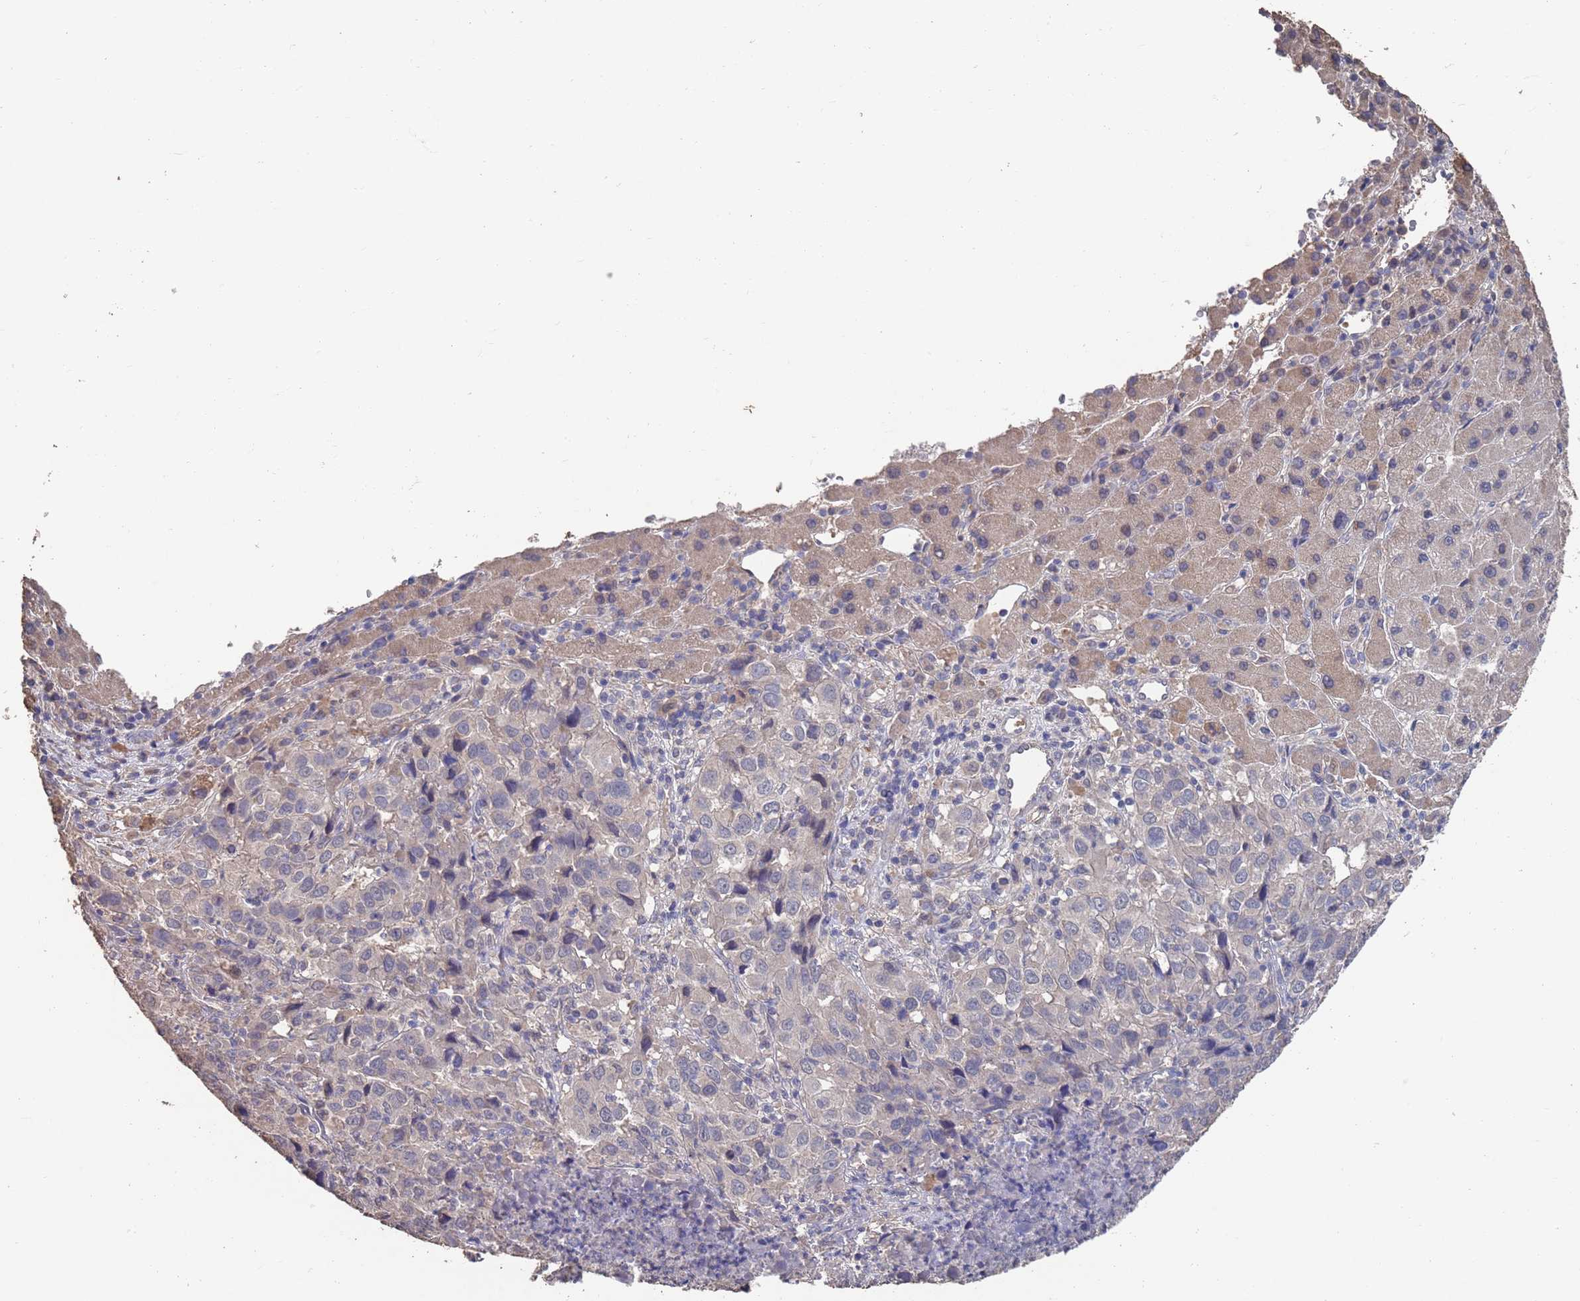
{"staining": {"intensity": "negative", "quantity": "none", "location": "none"}, "tissue": "liver cancer", "cell_type": "Tumor cells", "image_type": "cancer", "snomed": [{"axis": "morphology", "description": "Carcinoma, Hepatocellular, NOS"}, {"axis": "topography", "description": "Liver"}], "caption": "DAB (3,3'-diaminobenzidine) immunohistochemical staining of human liver hepatocellular carcinoma exhibits no significant expression in tumor cells.", "gene": "BTBD18", "patient": {"sex": "male", "age": 63}}